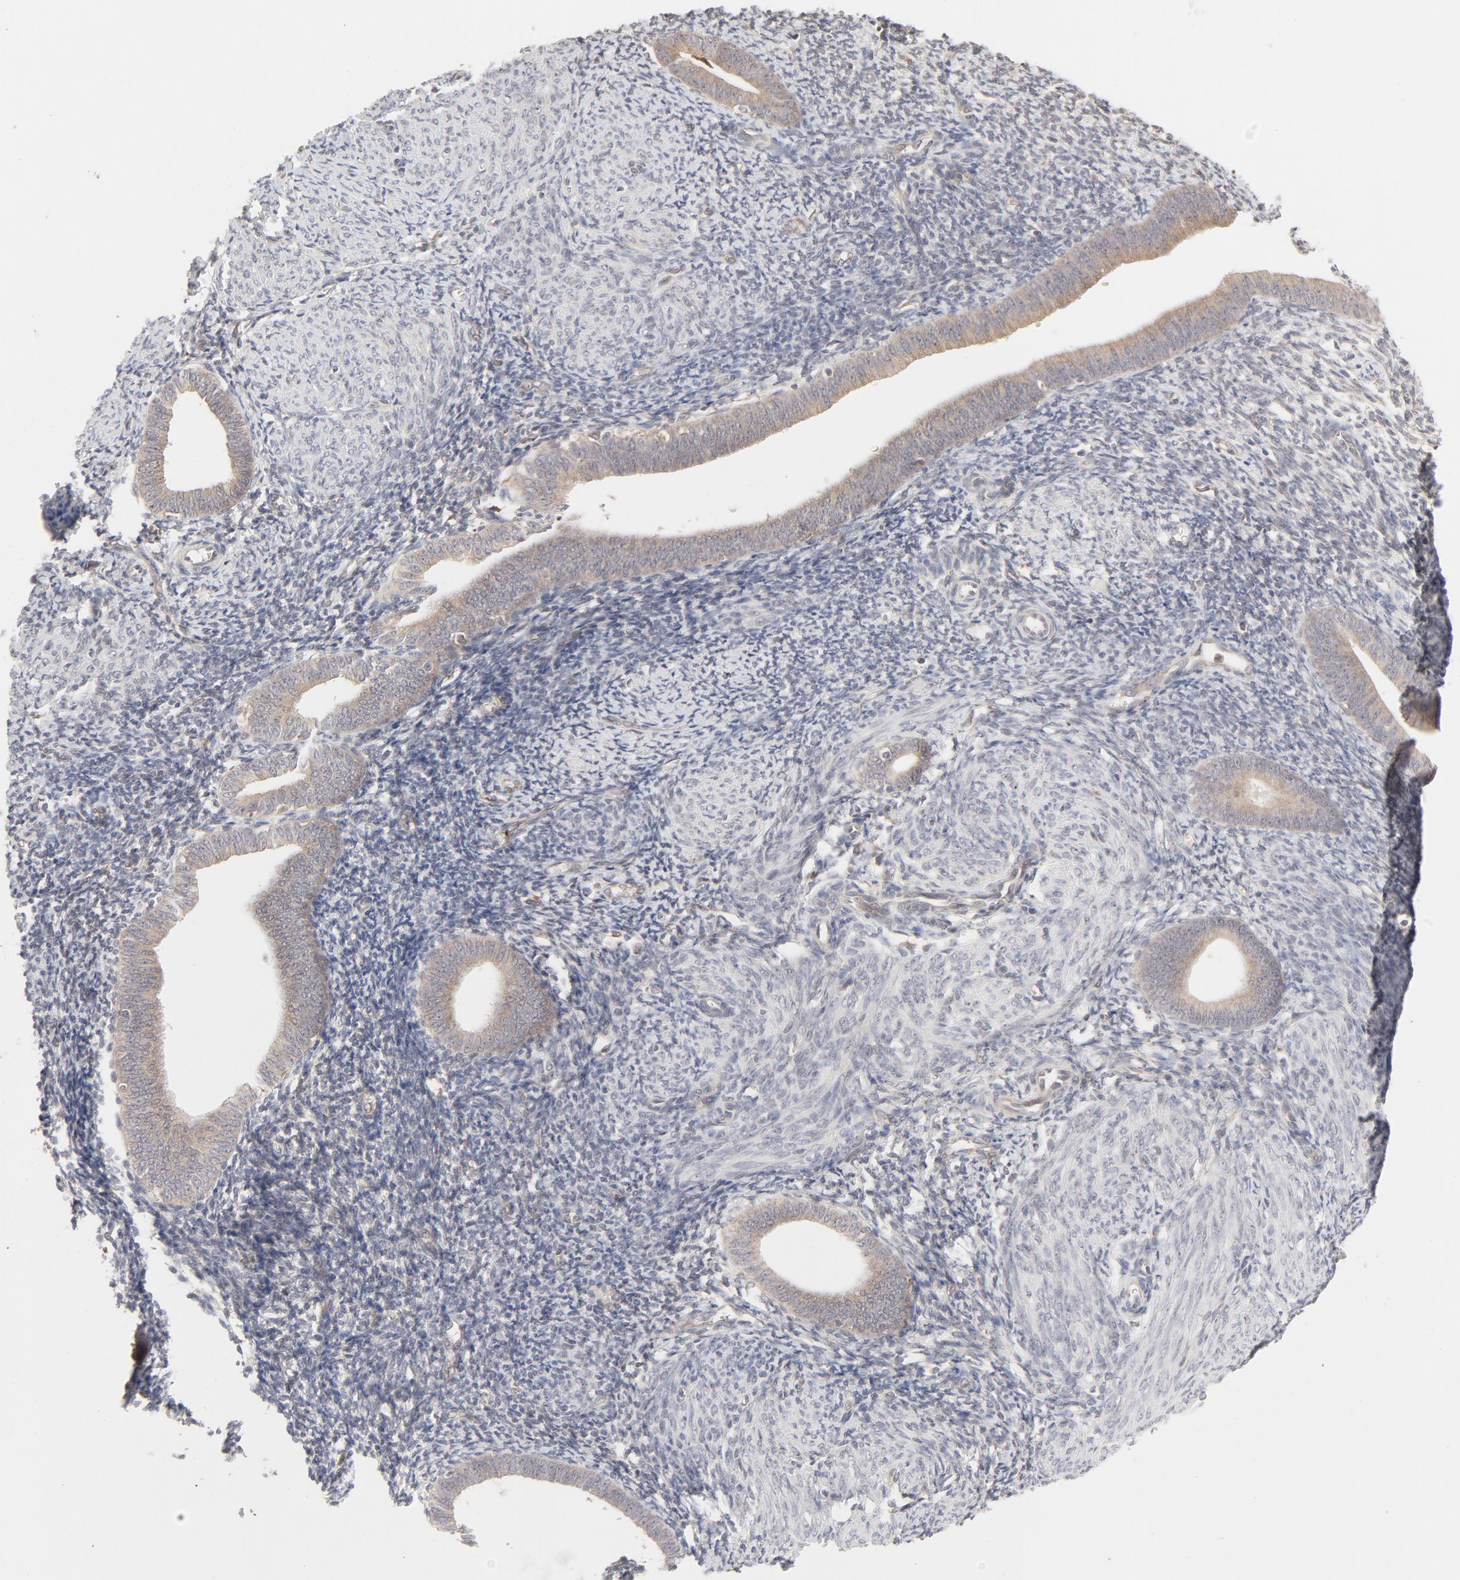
{"staining": {"intensity": "weak", "quantity": "<25%", "location": "cytoplasmic/membranous"}, "tissue": "endometrium", "cell_type": "Cells in endometrial stroma", "image_type": "normal", "snomed": [{"axis": "morphology", "description": "Normal tissue, NOS"}, {"axis": "topography", "description": "Endometrium"}], "caption": "DAB (3,3'-diaminobenzidine) immunohistochemical staining of unremarkable endometrium exhibits no significant staining in cells in endometrial stroma.", "gene": "RAB5C", "patient": {"sex": "female", "age": 57}}